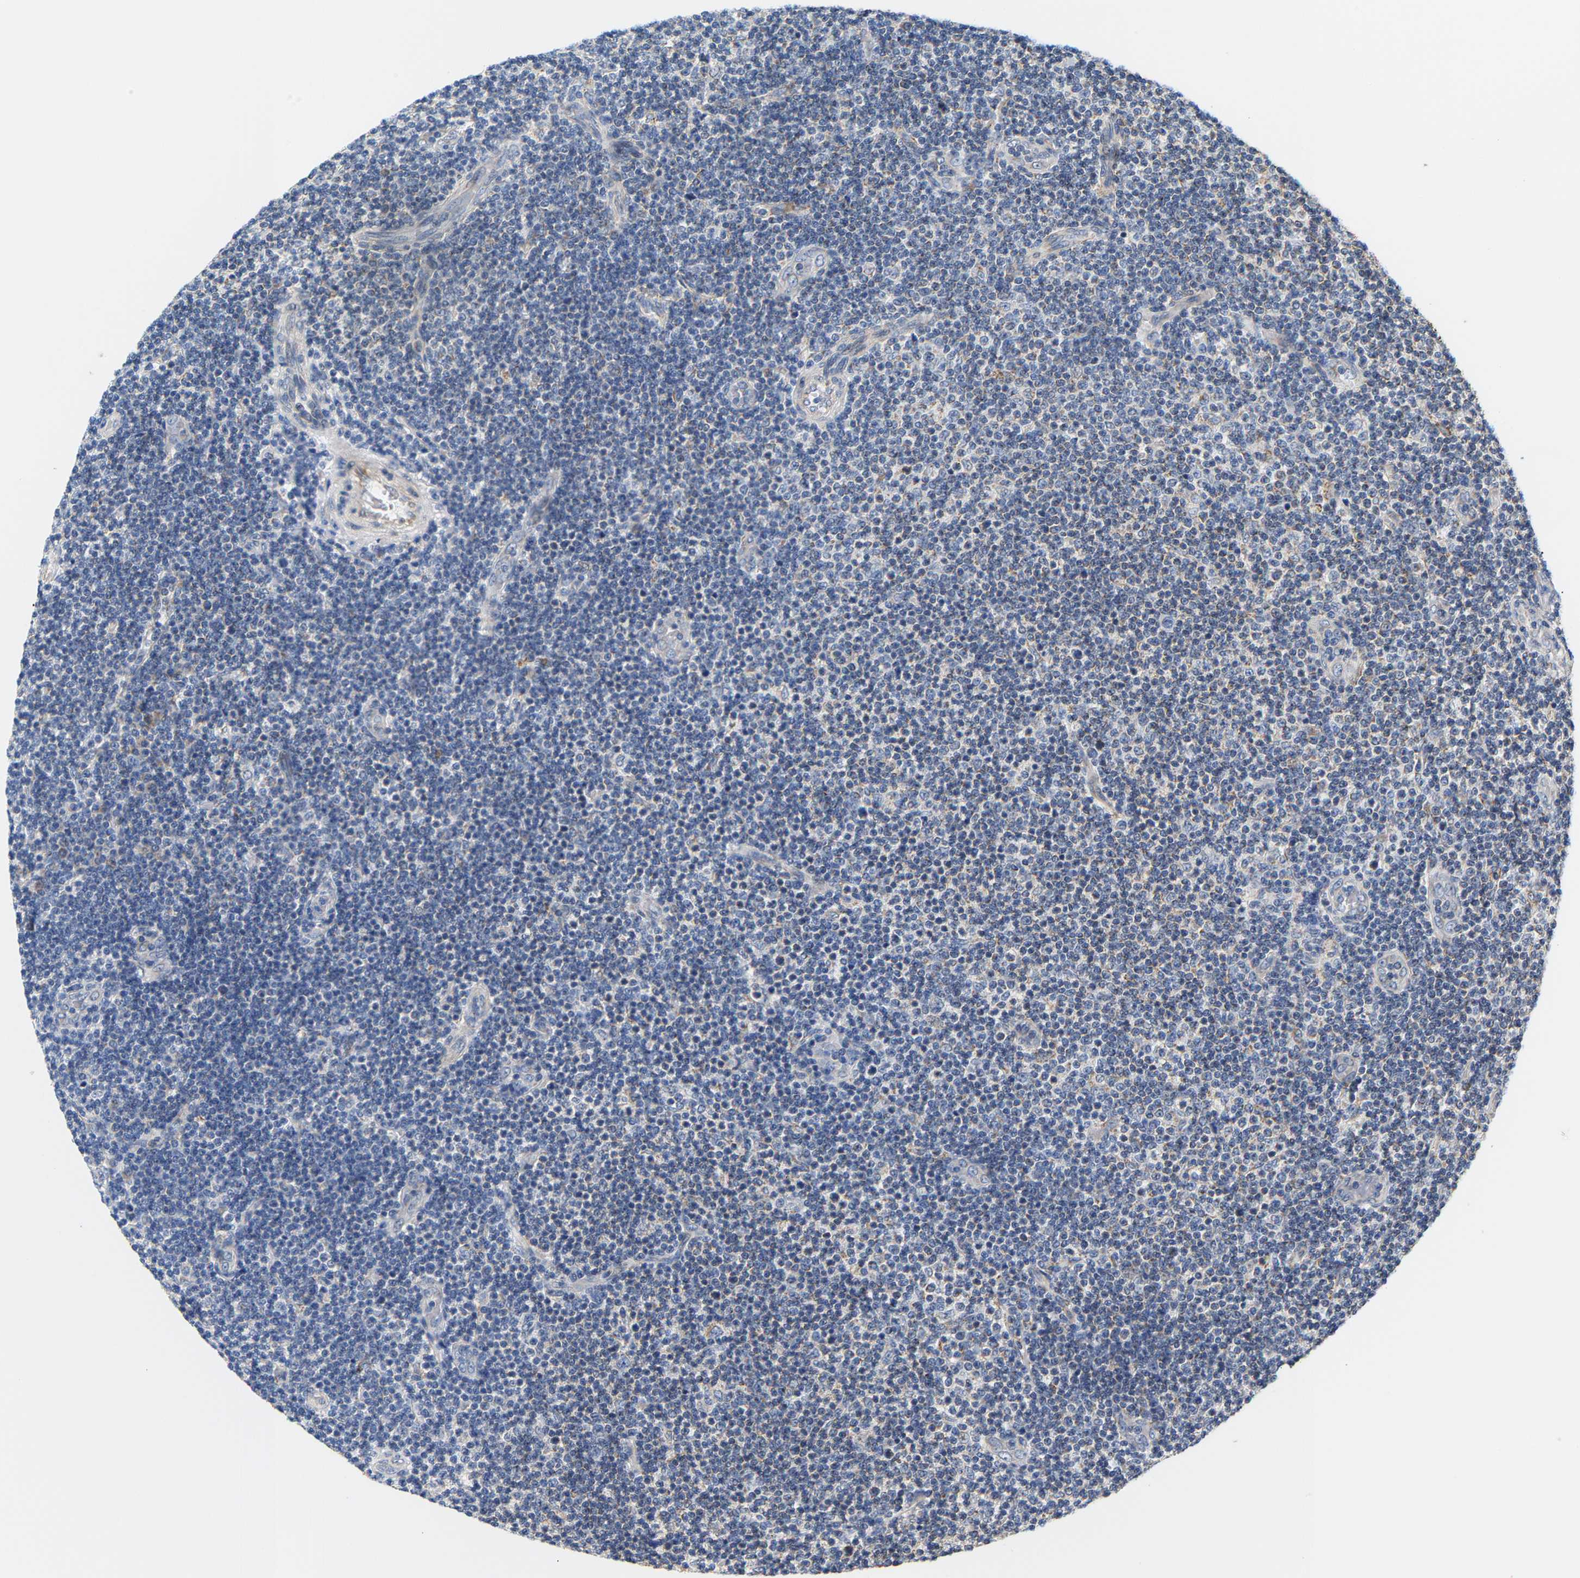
{"staining": {"intensity": "negative", "quantity": "none", "location": "none"}, "tissue": "lymphoma", "cell_type": "Tumor cells", "image_type": "cancer", "snomed": [{"axis": "morphology", "description": "Malignant lymphoma, non-Hodgkin's type, Low grade"}, {"axis": "topography", "description": "Lymph node"}], "caption": "Immunohistochemical staining of human malignant lymphoma, non-Hodgkin's type (low-grade) displays no significant positivity in tumor cells. The staining is performed using DAB (3,3'-diaminobenzidine) brown chromogen with nuclei counter-stained in using hematoxylin.", "gene": "TMEM168", "patient": {"sex": "male", "age": 83}}